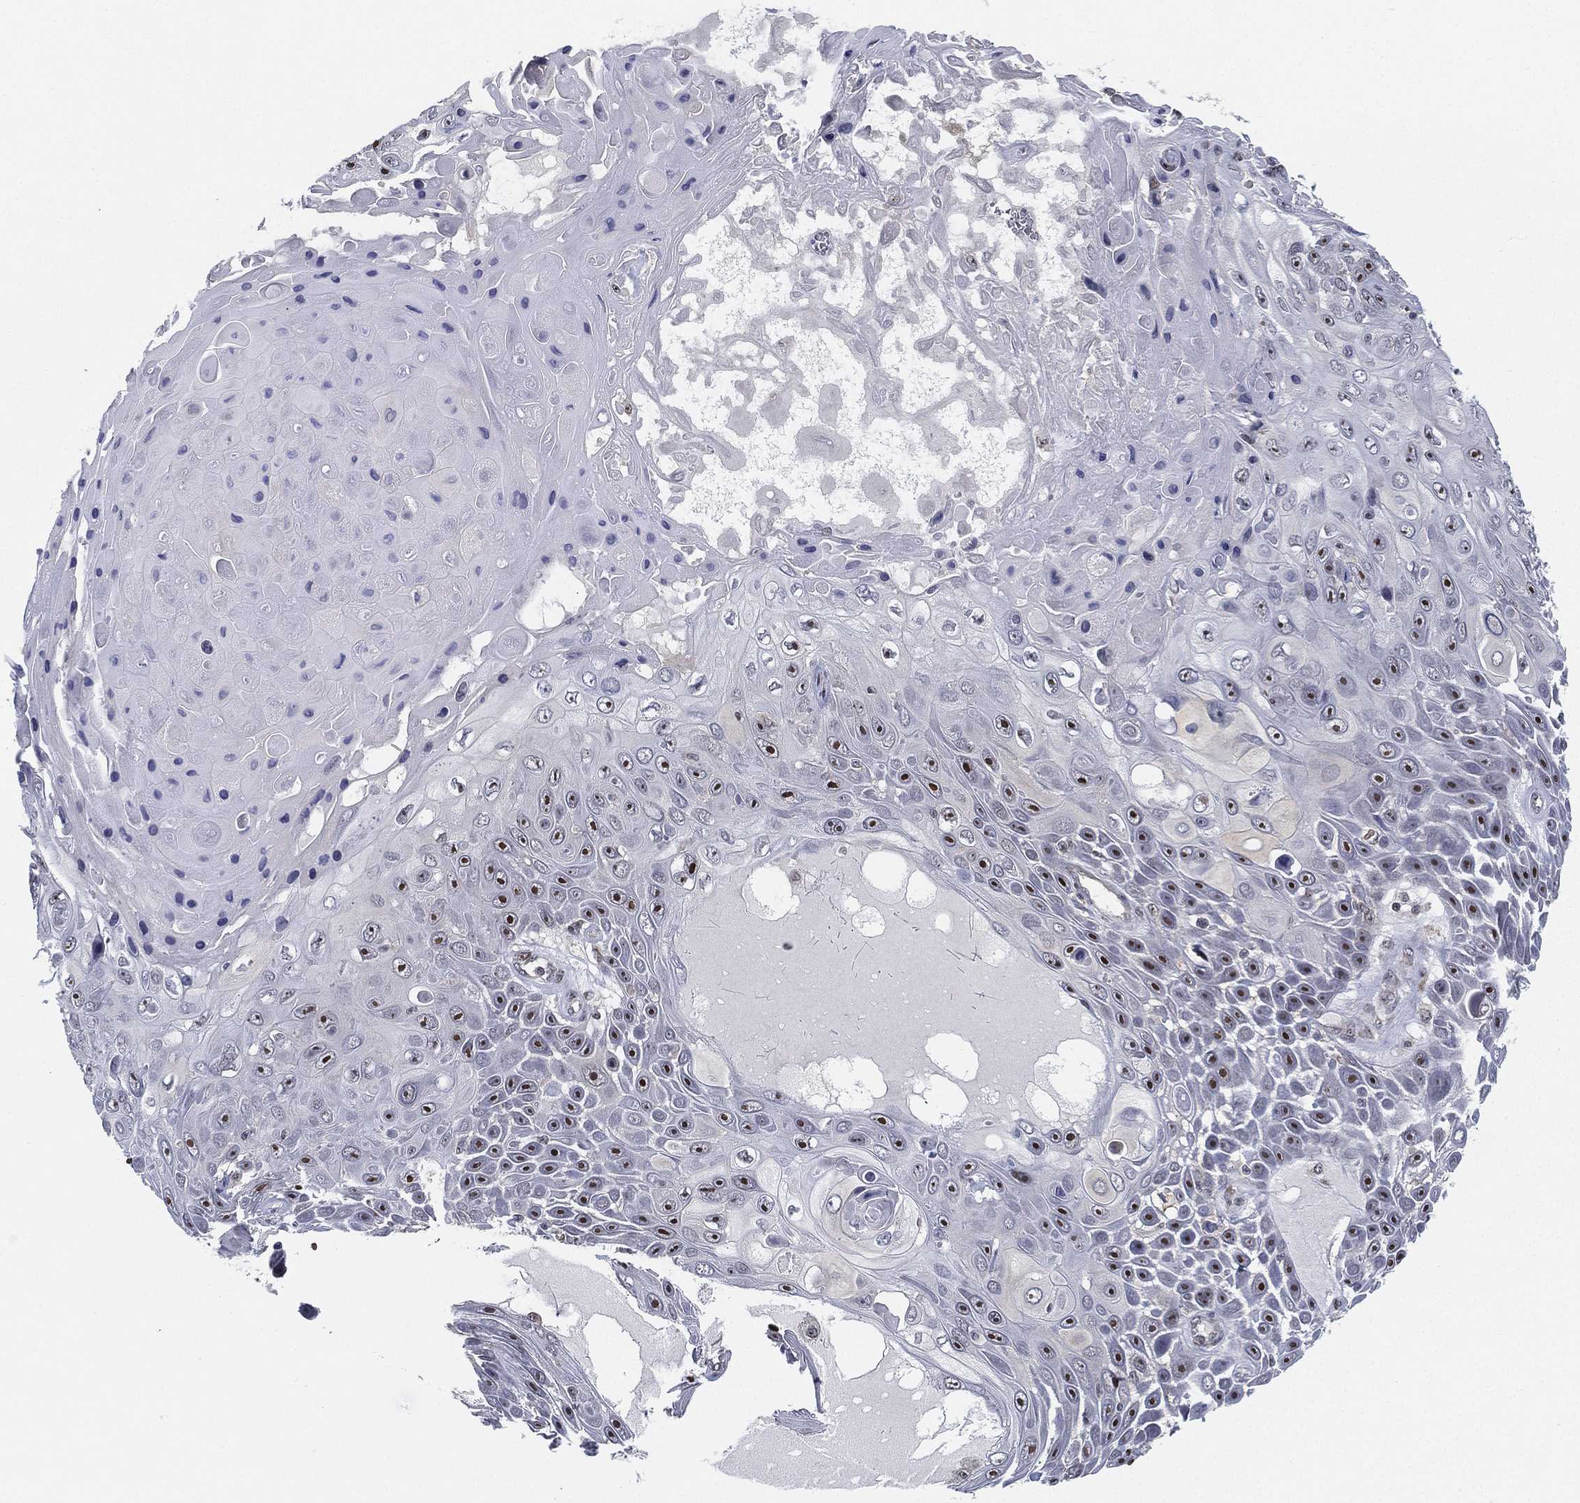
{"staining": {"intensity": "strong", "quantity": ">75%", "location": "nuclear"}, "tissue": "skin cancer", "cell_type": "Tumor cells", "image_type": "cancer", "snomed": [{"axis": "morphology", "description": "Squamous cell carcinoma, NOS"}, {"axis": "topography", "description": "Skin"}], "caption": "Brown immunohistochemical staining in skin cancer shows strong nuclear expression in approximately >75% of tumor cells.", "gene": "PPP1R16B", "patient": {"sex": "male", "age": 82}}